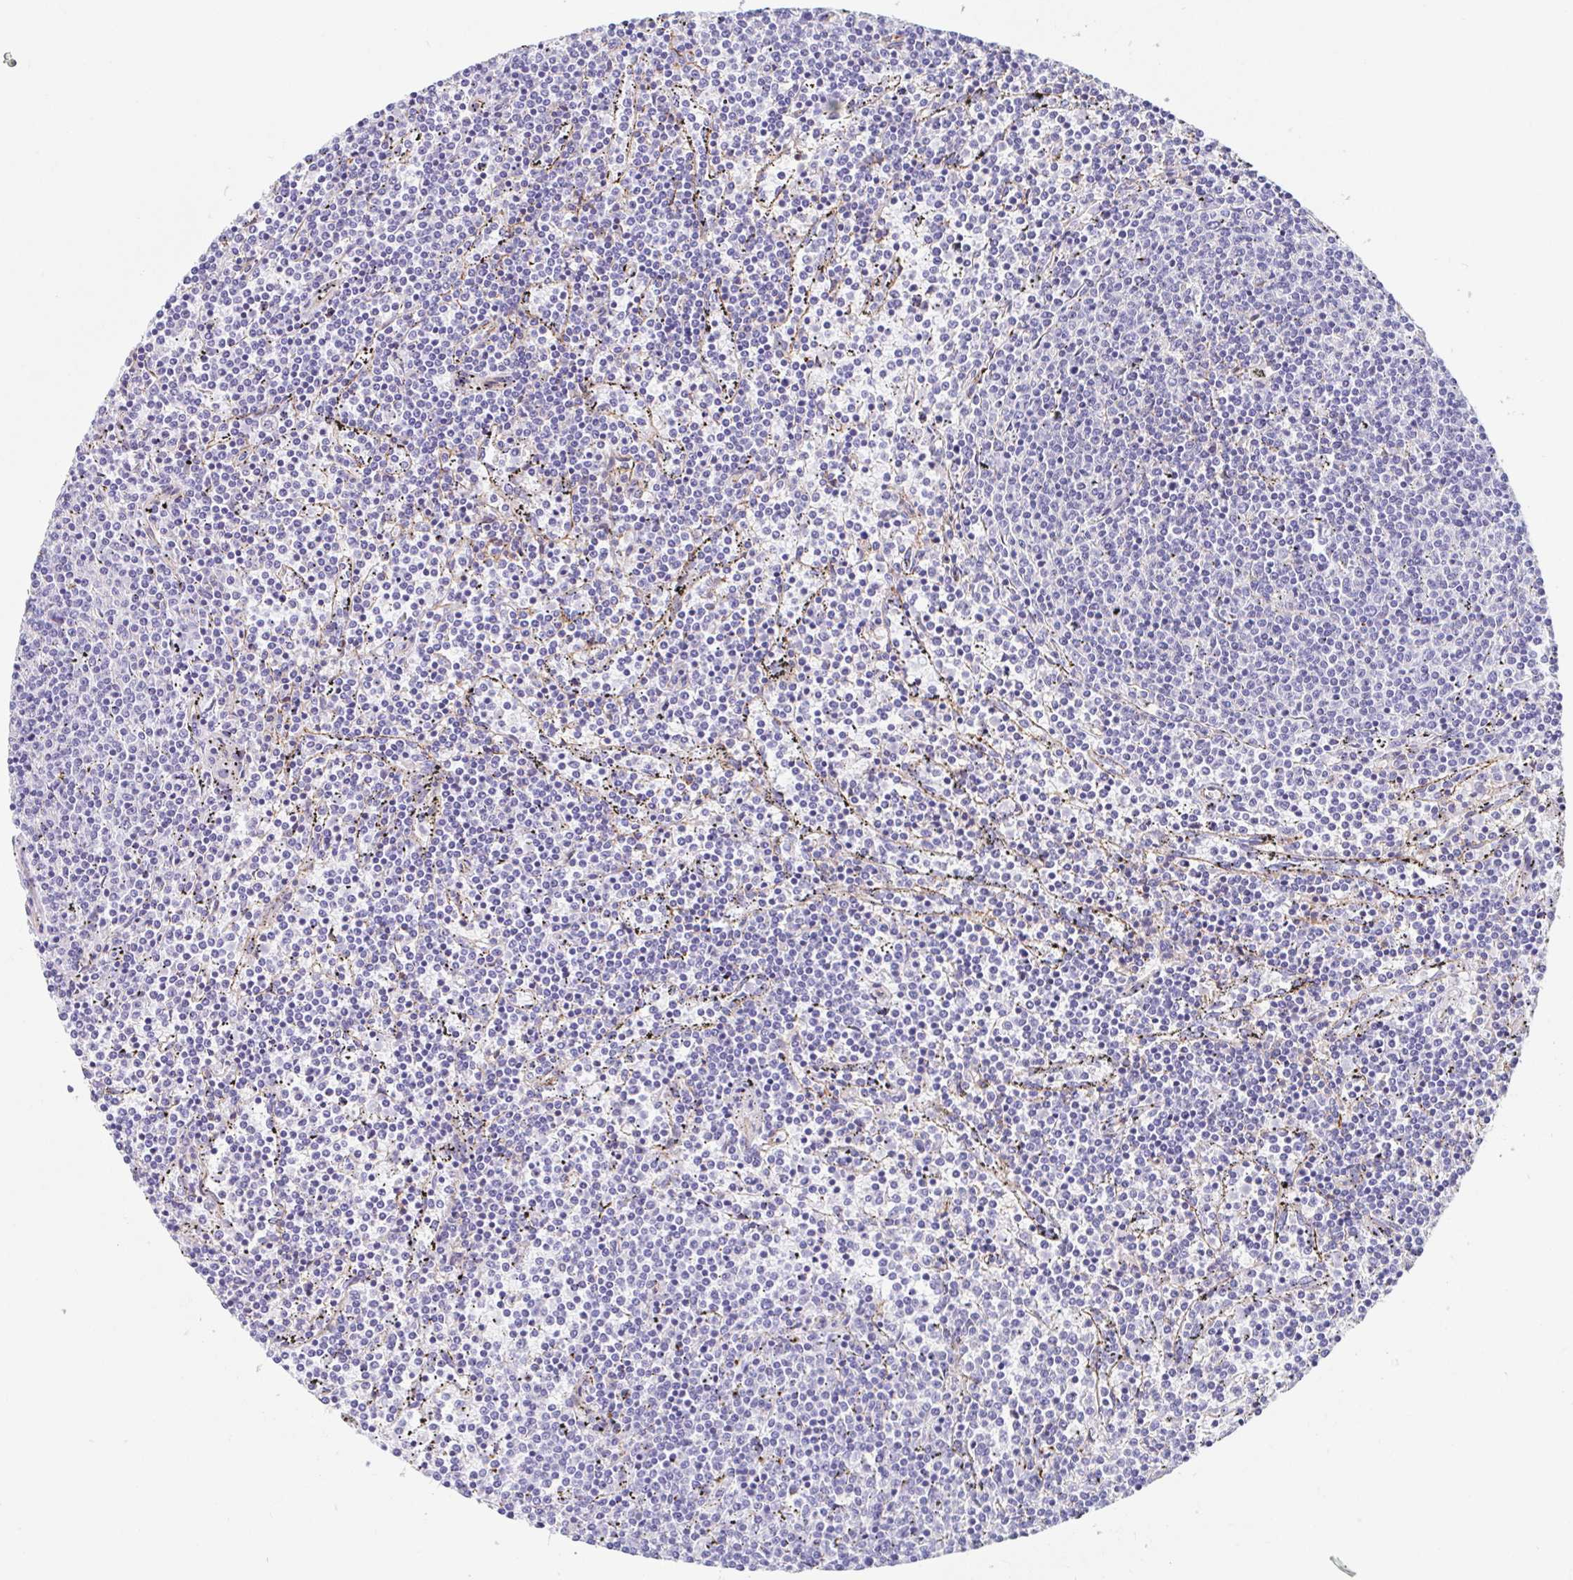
{"staining": {"intensity": "negative", "quantity": "none", "location": "none"}, "tissue": "lymphoma", "cell_type": "Tumor cells", "image_type": "cancer", "snomed": [{"axis": "morphology", "description": "Malignant lymphoma, non-Hodgkin's type, Low grade"}, {"axis": "topography", "description": "Spleen"}], "caption": "An image of lymphoma stained for a protein exhibits no brown staining in tumor cells. (Brightfield microscopy of DAB (3,3'-diaminobenzidine) IHC at high magnification).", "gene": "TRAM2", "patient": {"sex": "female", "age": 50}}